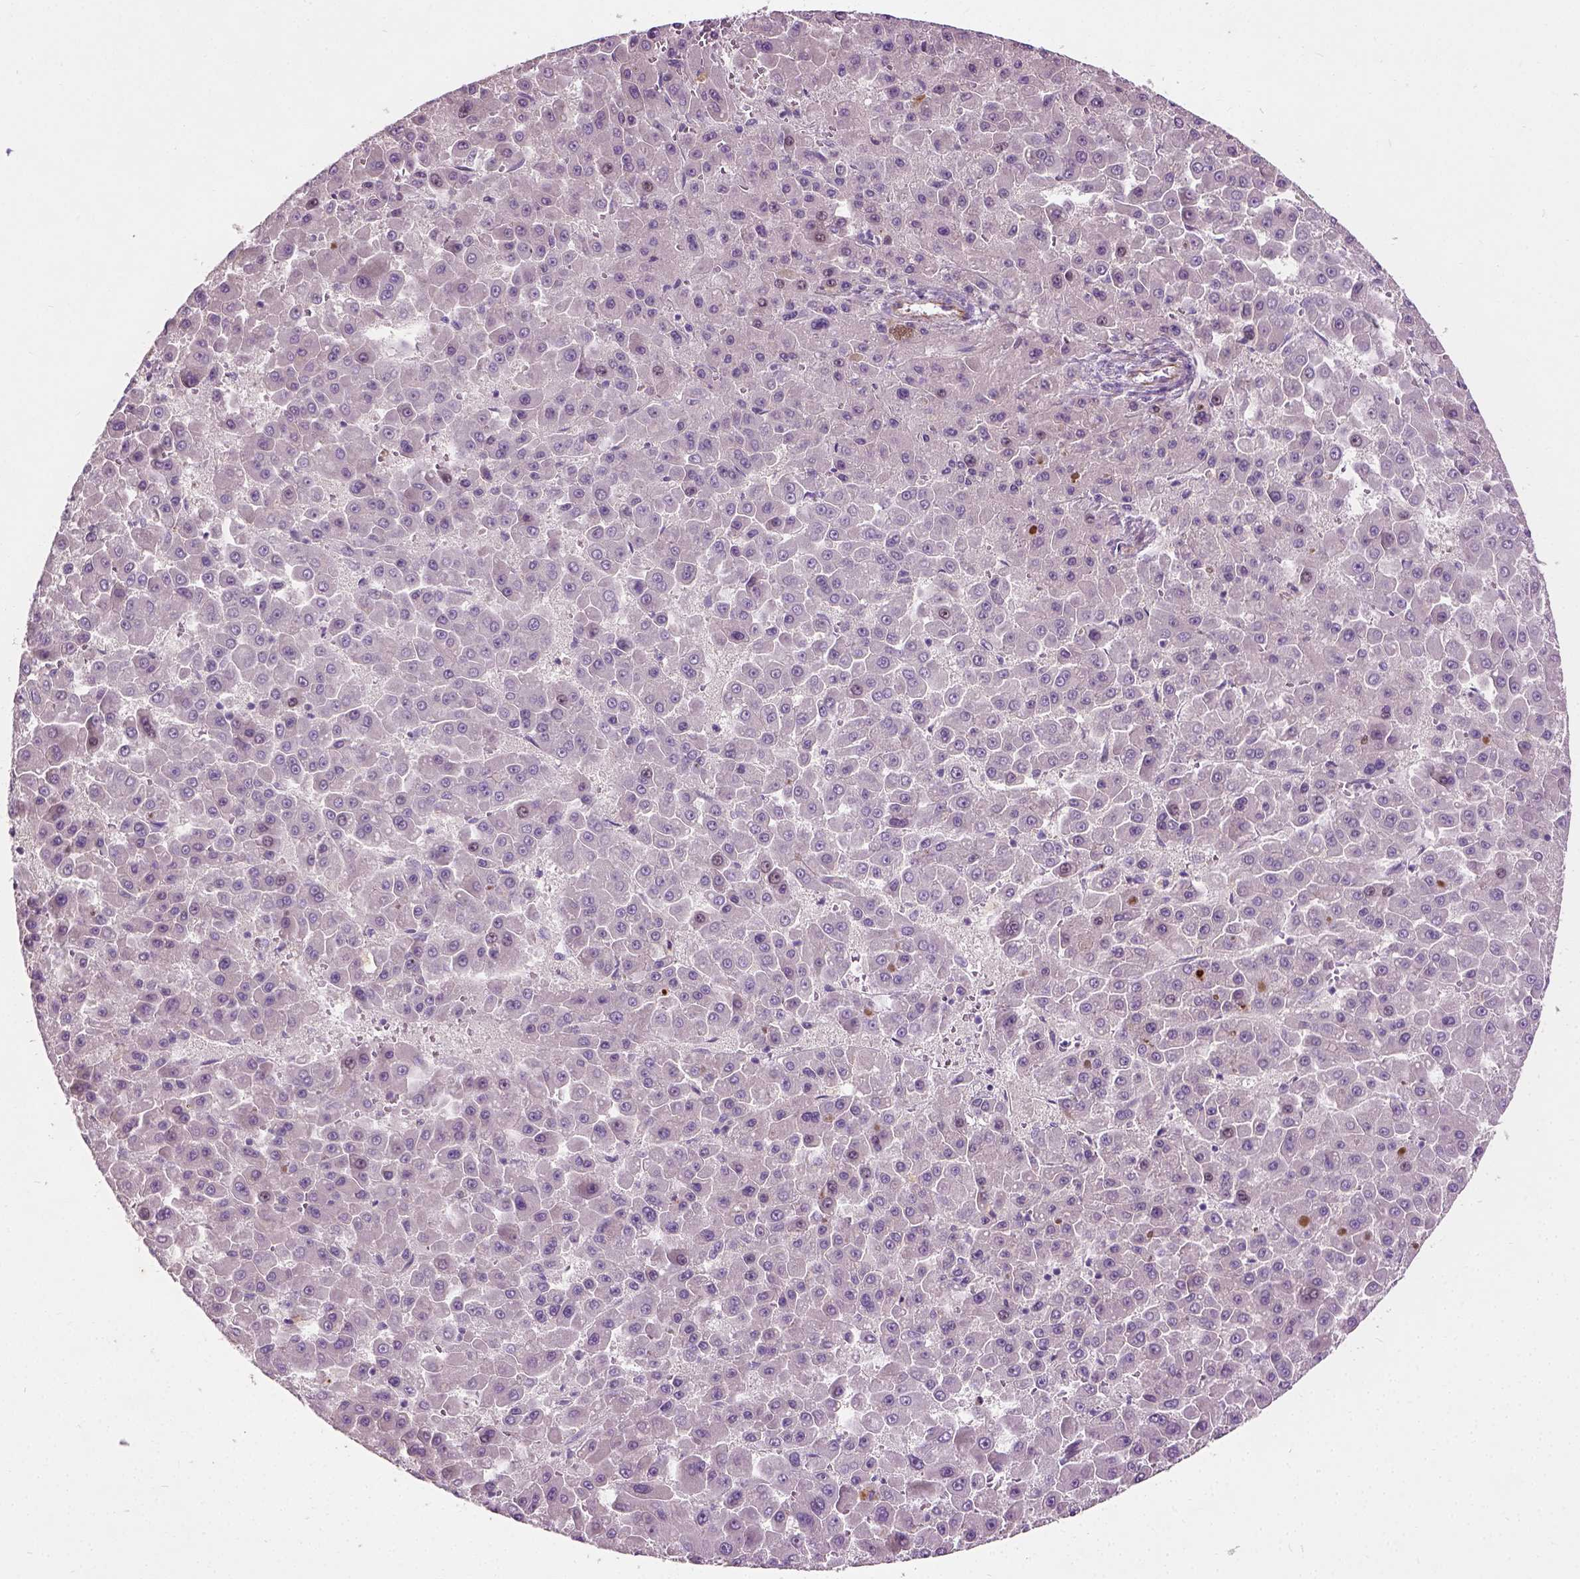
{"staining": {"intensity": "negative", "quantity": "none", "location": "none"}, "tissue": "liver cancer", "cell_type": "Tumor cells", "image_type": "cancer", "snomed": [{"axis": "morphology", "description": "Carcinoma, Hepatocellular, NOS"}, {"axis": "topography", "description": "Liver"}], "caption": "Tumor cells show no significant positivity in liver hepatocellular carcinoma.", "gene": "PKP3", "patient": {"sex": "male", "age": 78}}